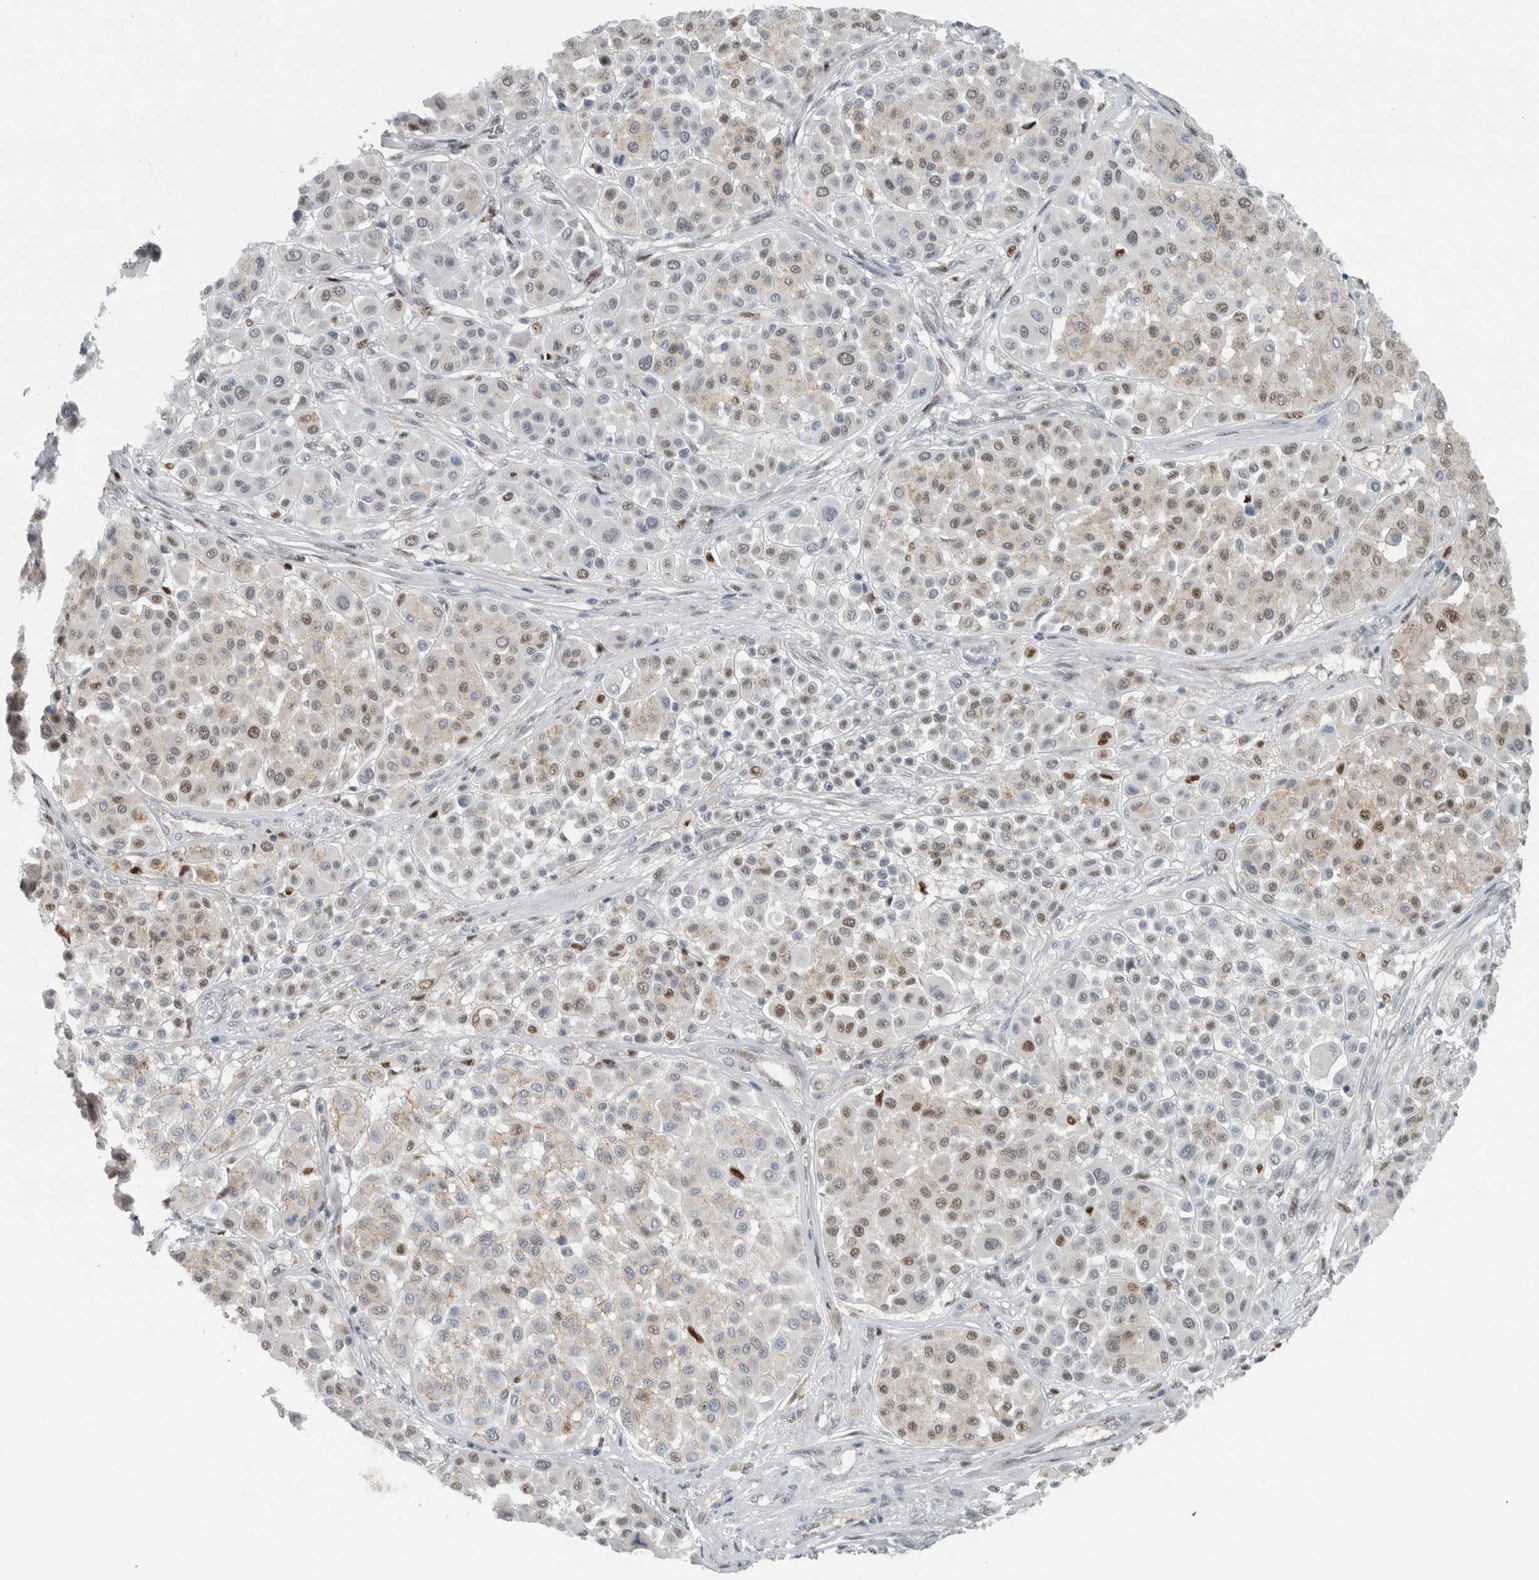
{"staining": {"intensity": "moderate", "quantity": "<25%", "location": "nuclear"}, "tissue": "melanoma", "cell_type": "Tumor cells", "image_type": "cancer", "snomed": [{"axis": "morphology", "description": "Malignant melanoma, Metastatic site"}, {"axis": "topography", "description": "Soft tissue"}], "caption": "Protein positivity by immunohistochemistry reveals moderate nuclear expression in about <25% of tumor cells in malignant melanoma (metastatic site). Ihc stains the protein of interest in brown and the nuclei are stained blue.", "gene": "ADPRM", "patient": {"sex": "male", "age": 41}}